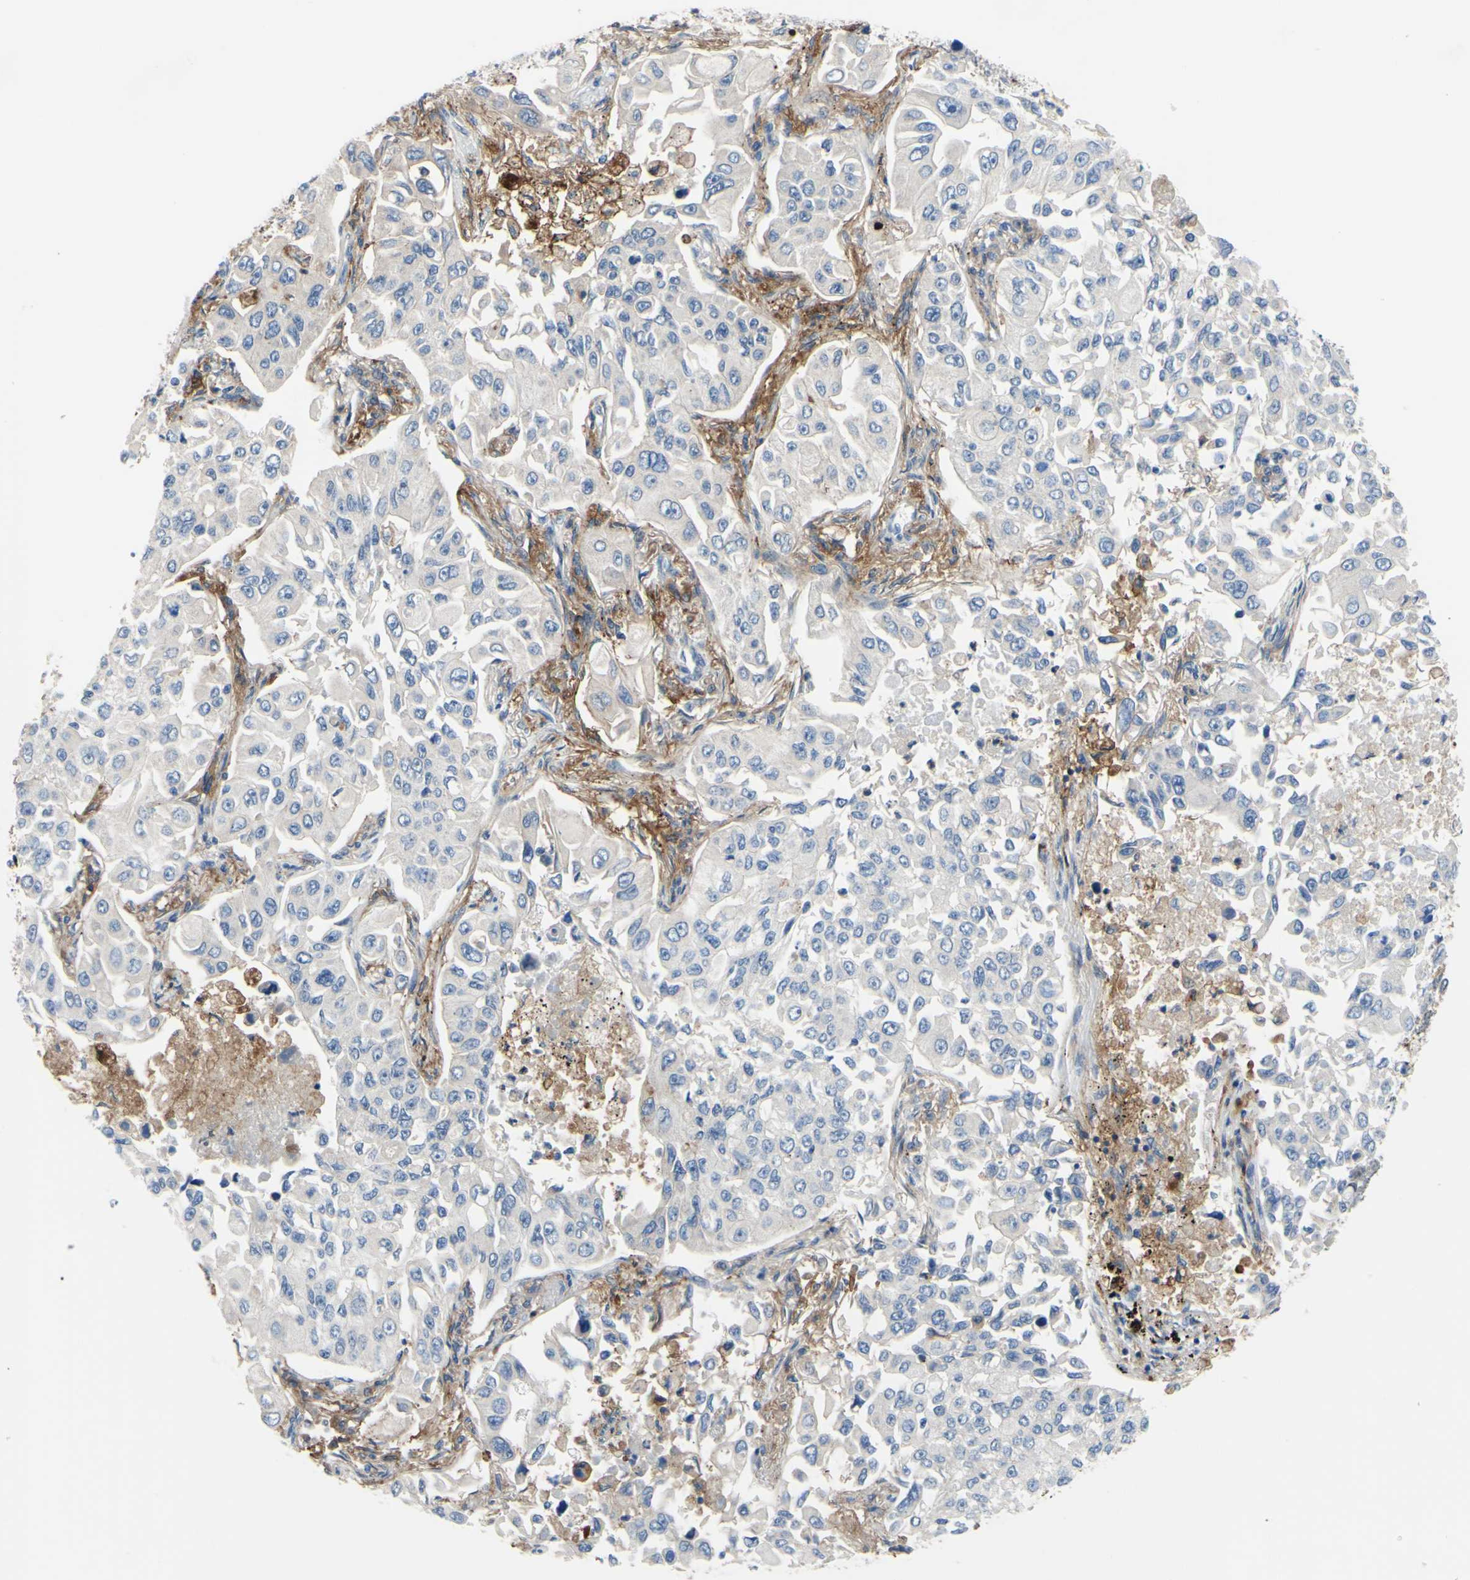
{"staining": {"intensity": "negative", "quantity": "none", "location": "none"}, "tissue": "lung cancer", "cell_type": "Tumor cells", "image_type": "cancer", "snomed": [{"axis": "morphology", "description": "Adenocarcinoma, NOS"}, {"axis": "topography", "description": "Lung"}], "caption": "Immunohistochemistry (IHC) histopathology image of human adenocarcinoma (lung) stained for a protein (brown), which exhibits no expression in tumor cells.", "gene": "FCGR2A", "patient": {"sex": "male", "age": 84}}